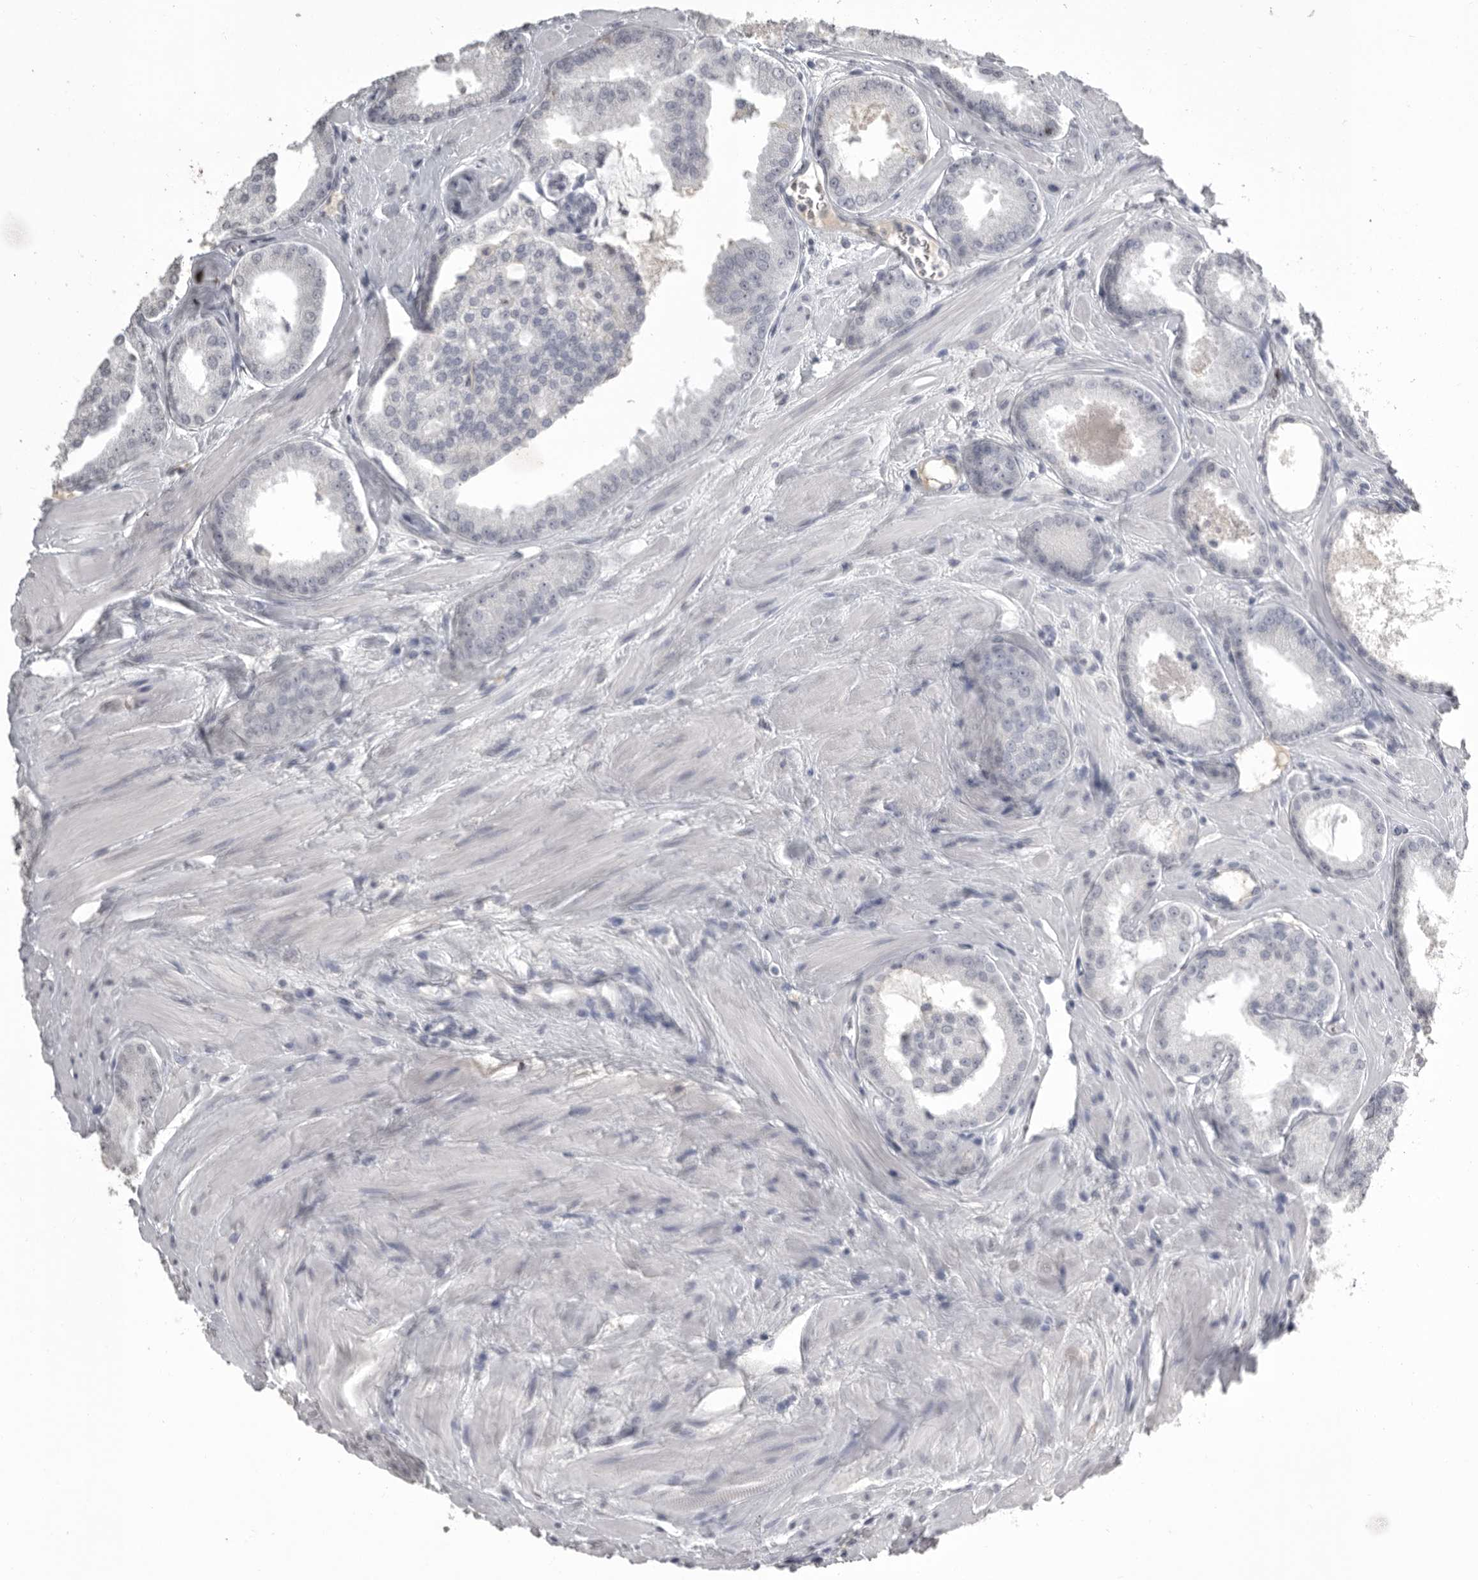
{"staining": {"intensity": "negative", "quantity": "none", "location": "none"}, "tissue": "prostate cancer", "cell_type": "Tumor cells", "image_type": "cancer", "snomed": [{"axis": "morphology", "description": "Adenocarcinoma, Low grade"}, {"axis": "topography", "description": "Prostate"}], "caption": "Tumor cells are negative for brown protein staining in prostate cancer.", "gene": "GNLY", "patient": {"sex": "male", "age": 62}}